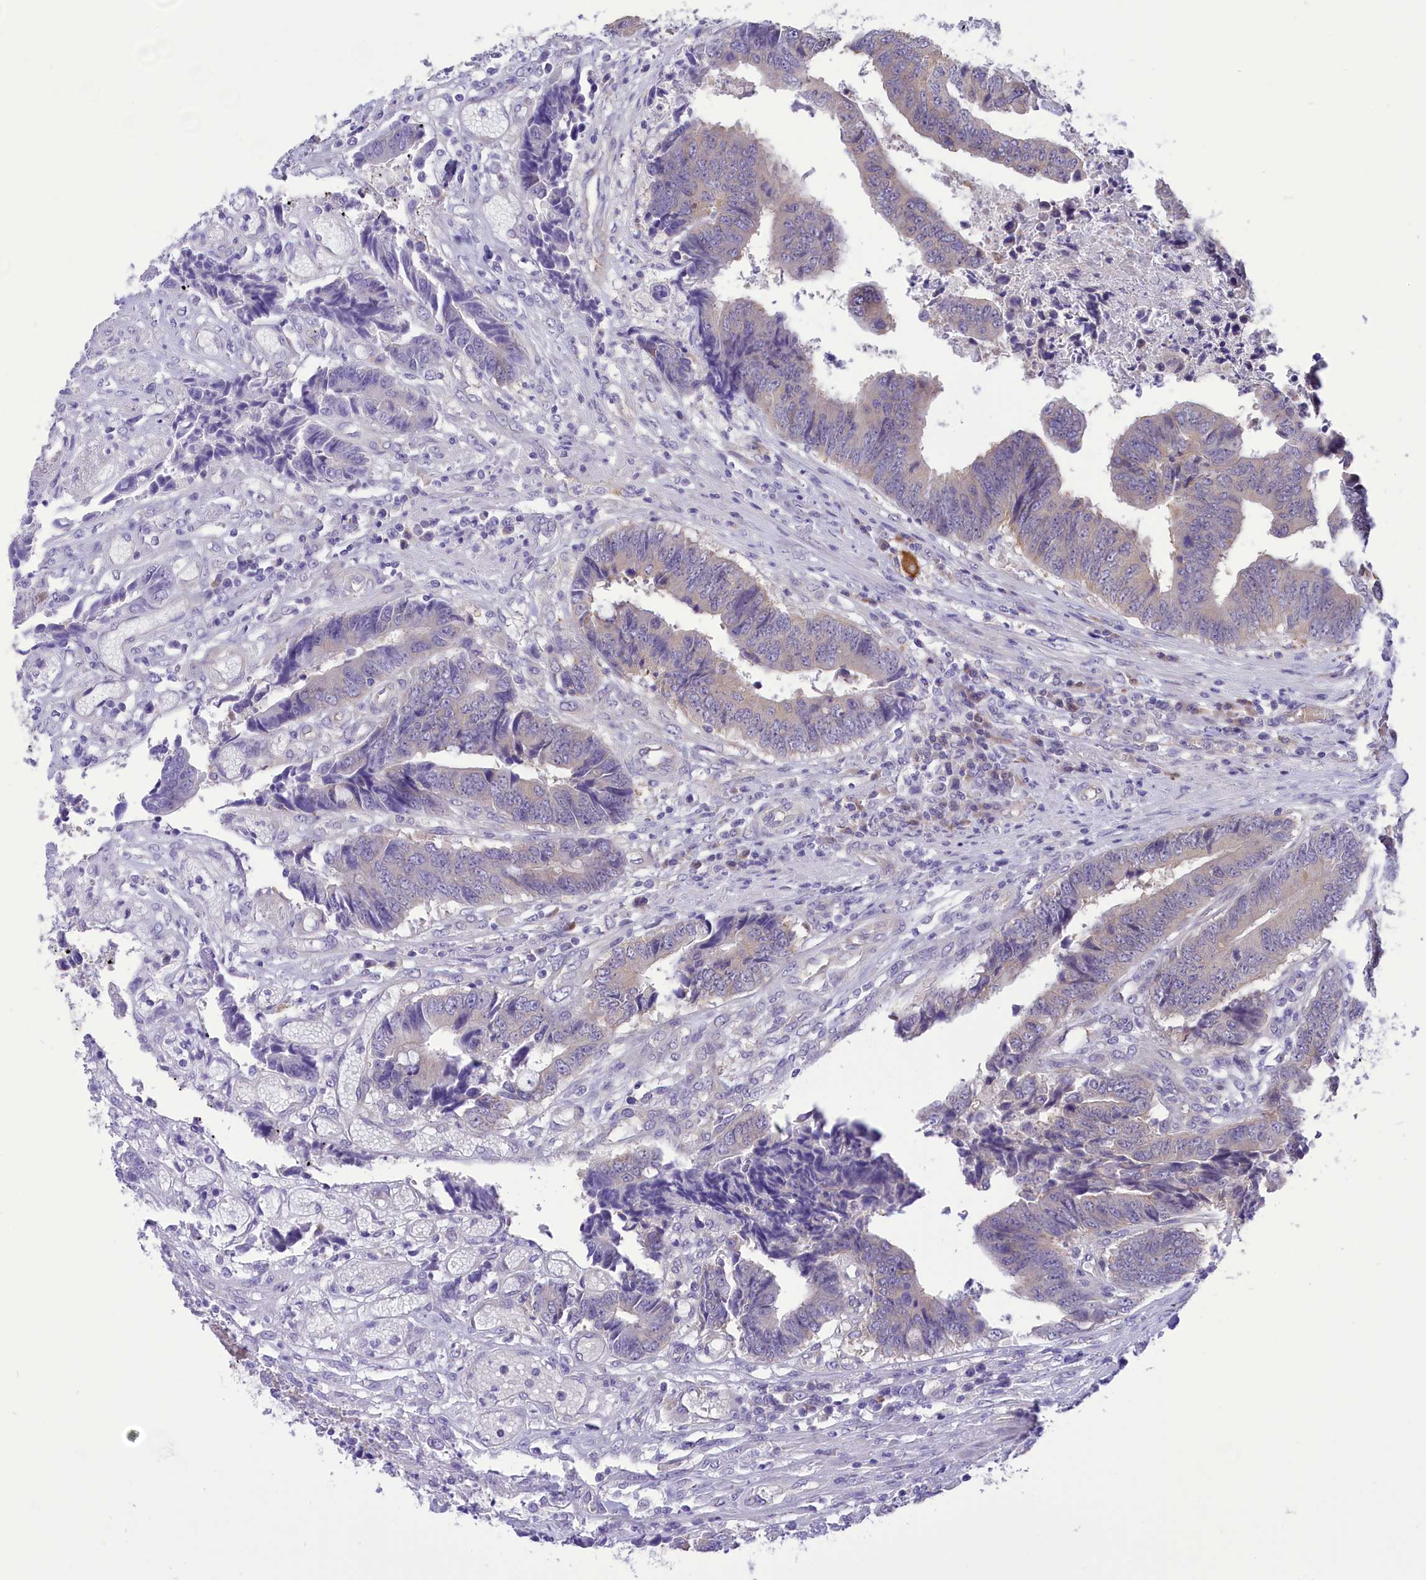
{"staining": {"intensity": "negative", "quantity": "none", "location": "none"}, "tissue": "colorectal cancer", "cell_type": "Tumor cells", "image_type": "cancer", "snomed": [{"axis": "morphology", "description": "Adenocarcinoma, NOS"}, {"axis": "topography", "description": "Rectum"}], "caption": "The histopathology image exhibits no significant expression in tumor cells of colorectal cancer (adenocarcinoma).", "gene": "DCAF16", "patient": {"sex": "male", "age": 84}}